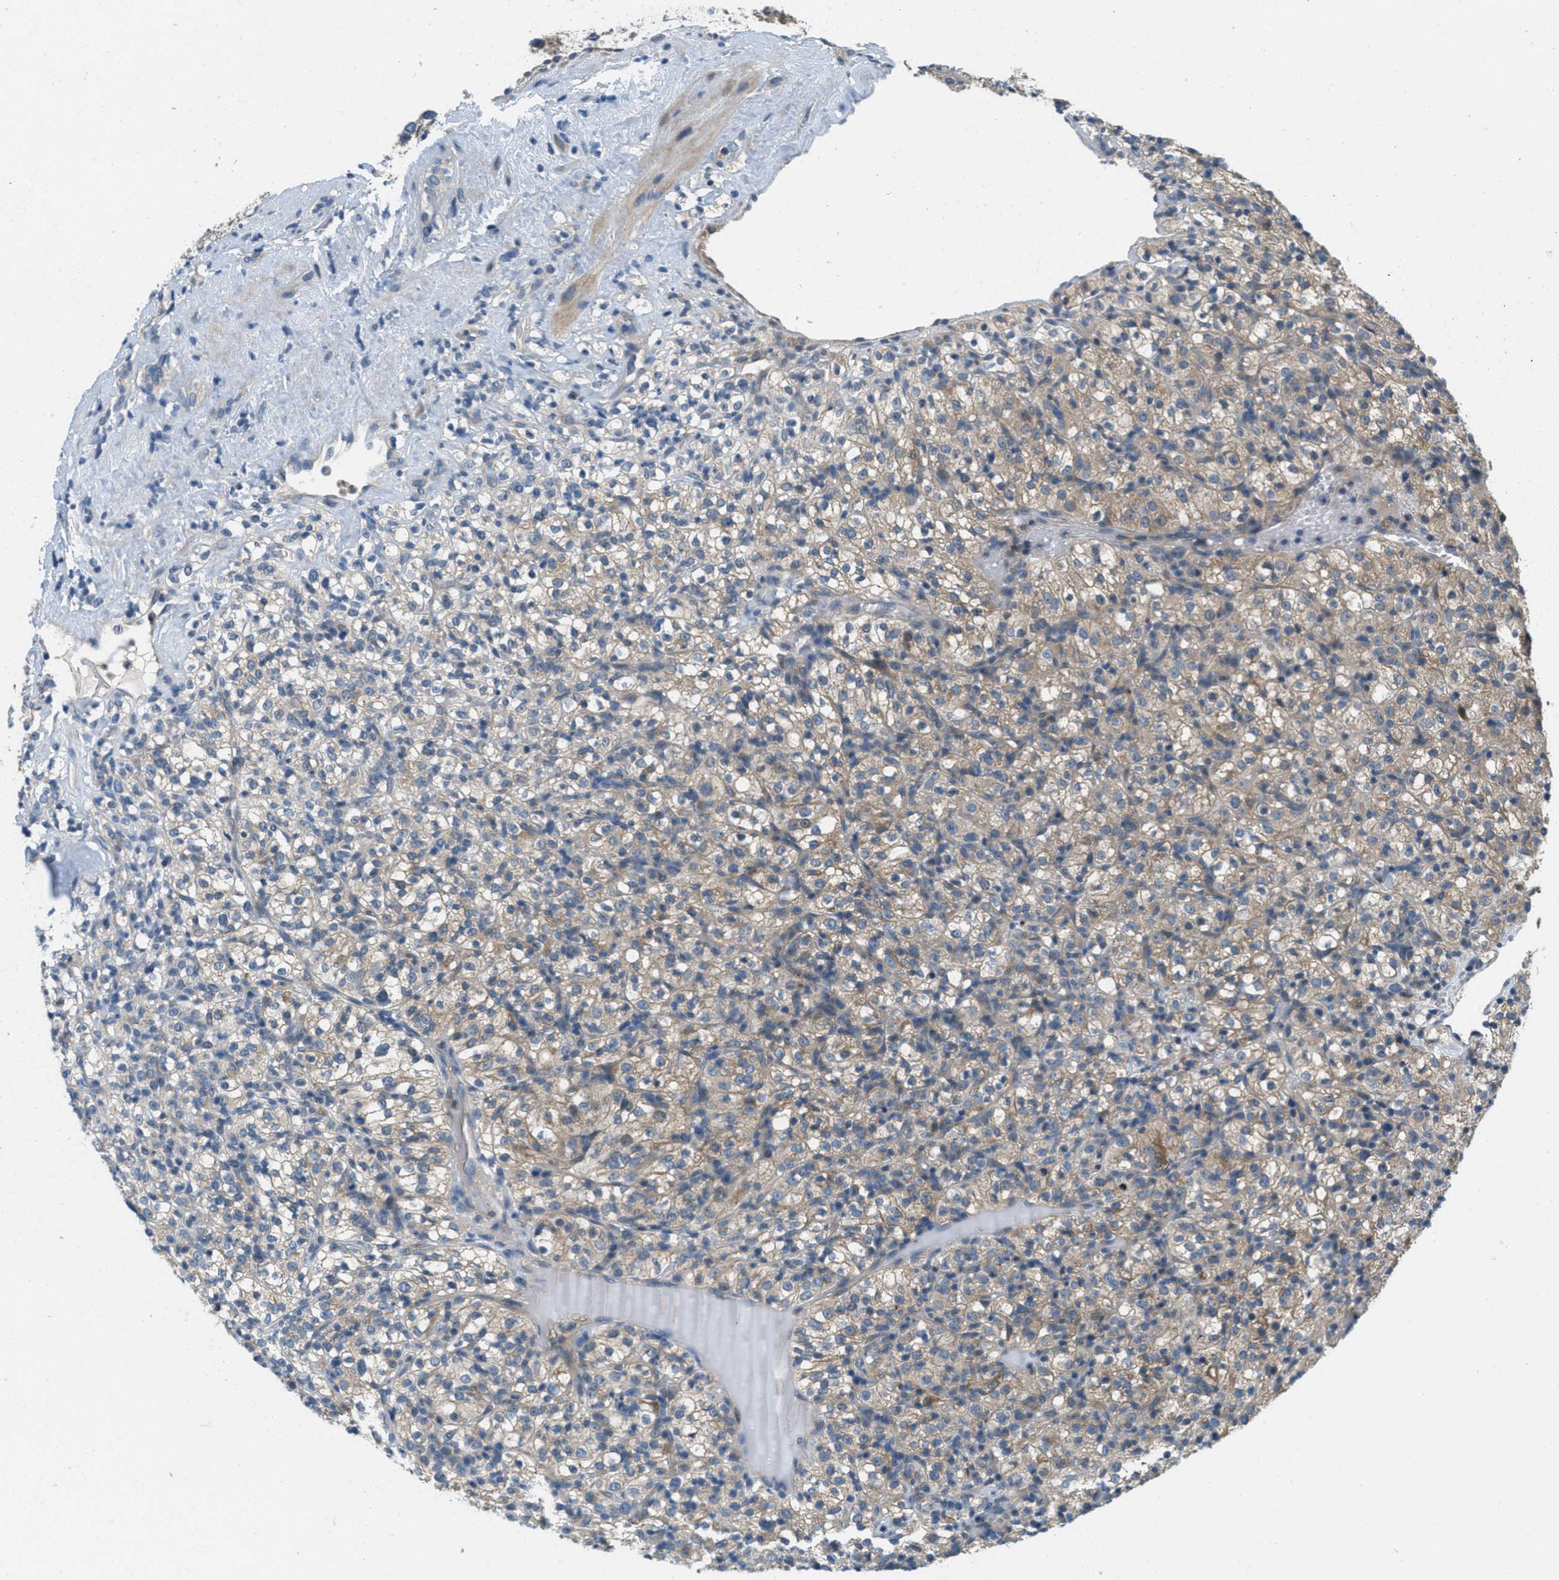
{"staining": {"intensity": "weak", "quantity": ">75%", "location": "cytoplasmic/membranous"}, "tissue": "renal cancer", "cell_type": "Tumor cells", "image_type": "cancer", "snomed": [{"axis": "morphology", "description": "Normal tissue, NOS"}, {"axis": "morphology", "description": "Adenocarcinoma, NOS"}, {"axis": "topography", "description": "Kidney"}], "caption": "The photomicrograph displays a brown stain indicating the presence of a protein in the cytoplasmic/membranous of tumor cells in adenocarcinoma (renal). (IHC, brightfield microscopy, high magnification).", "gene": "ADCY6", "patient": {"sex": "female", "age": 72}}